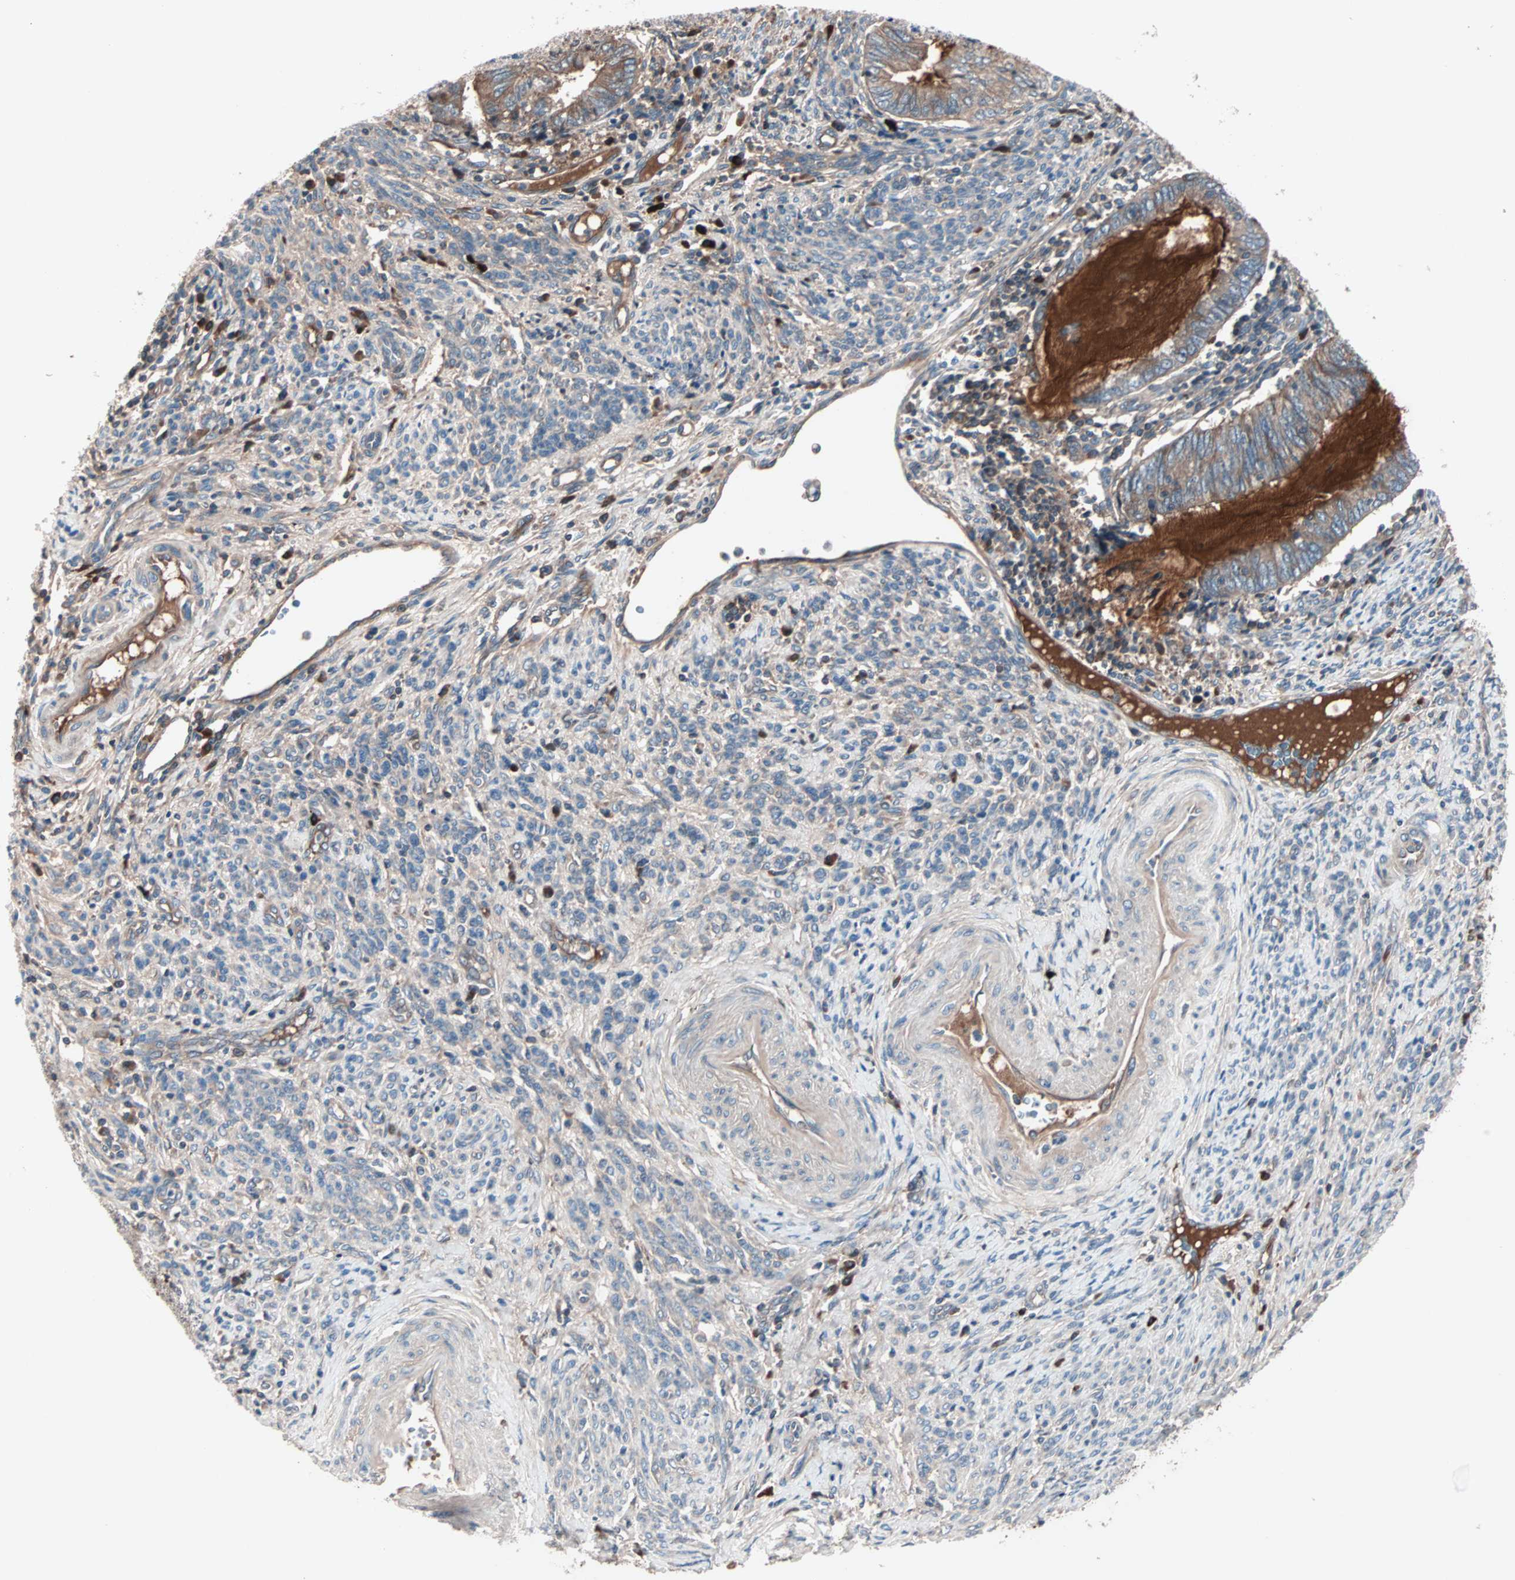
{"staining": {"intensity": "moderate", "quantity": ">75%", "location": "cytoplasmic/membranous"}, "tissue": "endometrial cancer", "cell_type": "Tumor cells", "image_type": "cancer", "snomed": [{"axis": "morphology", "description": "Adenocarcinoma, NOS"}, {"axis": "topography", "description": "Uterus"}, {"axis": "topography", "description": "Endometrium"}], "caption": "Immunohistochemical staining of human adenocarcinoma (endometrial) exhibits medium levels of moderate cytoplasmic/membranous positivity in about >75% of tumor cells.", "gene": "CAD", "patient": {"sex": "female", "age": 70}}